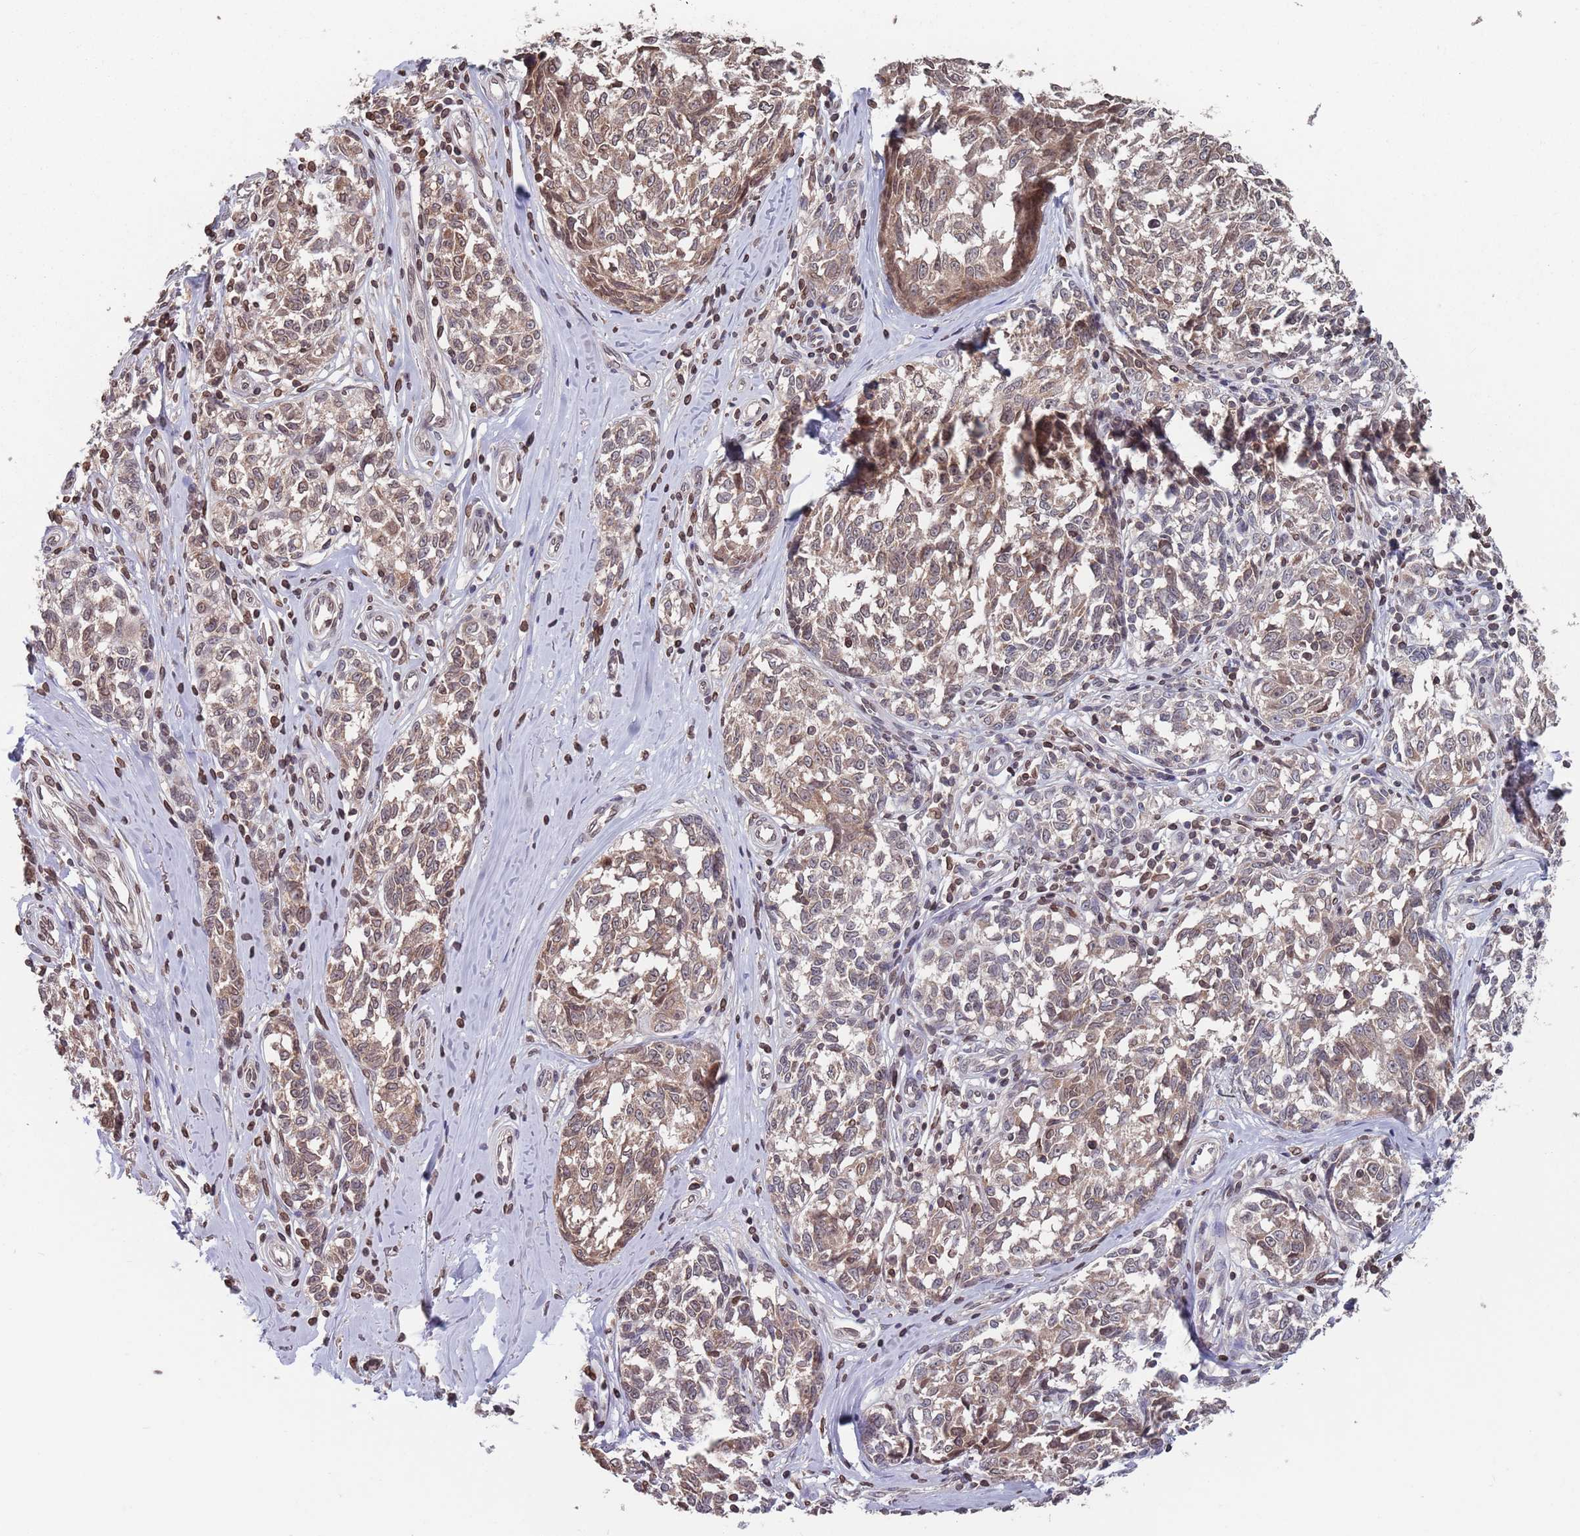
{"staining": {"intensity": "weak", "quantity": "25%-75%", "location": "cytoplasmic/membranous,nuclear"}, "tissue": "melanoma", "cell_type": "Tumor cells", "image_type": "cancer", "snomed": [{"axis": "morphology", "description": "Normal tissue, NOS"}, {"axis": "morphology", "description": "Malignant melanoma, NOS"}, {"axis": "topography", "description": "Skin"}], "caption": "Malignant melanoma stained with a brown dye exhibits weak cytoplasmic/membranous and nuclear positive positivity in approximately 25%-75% of tumor cells.", "gene": "SDHAF3", "patient": {"sex": "female", "age": 64}}